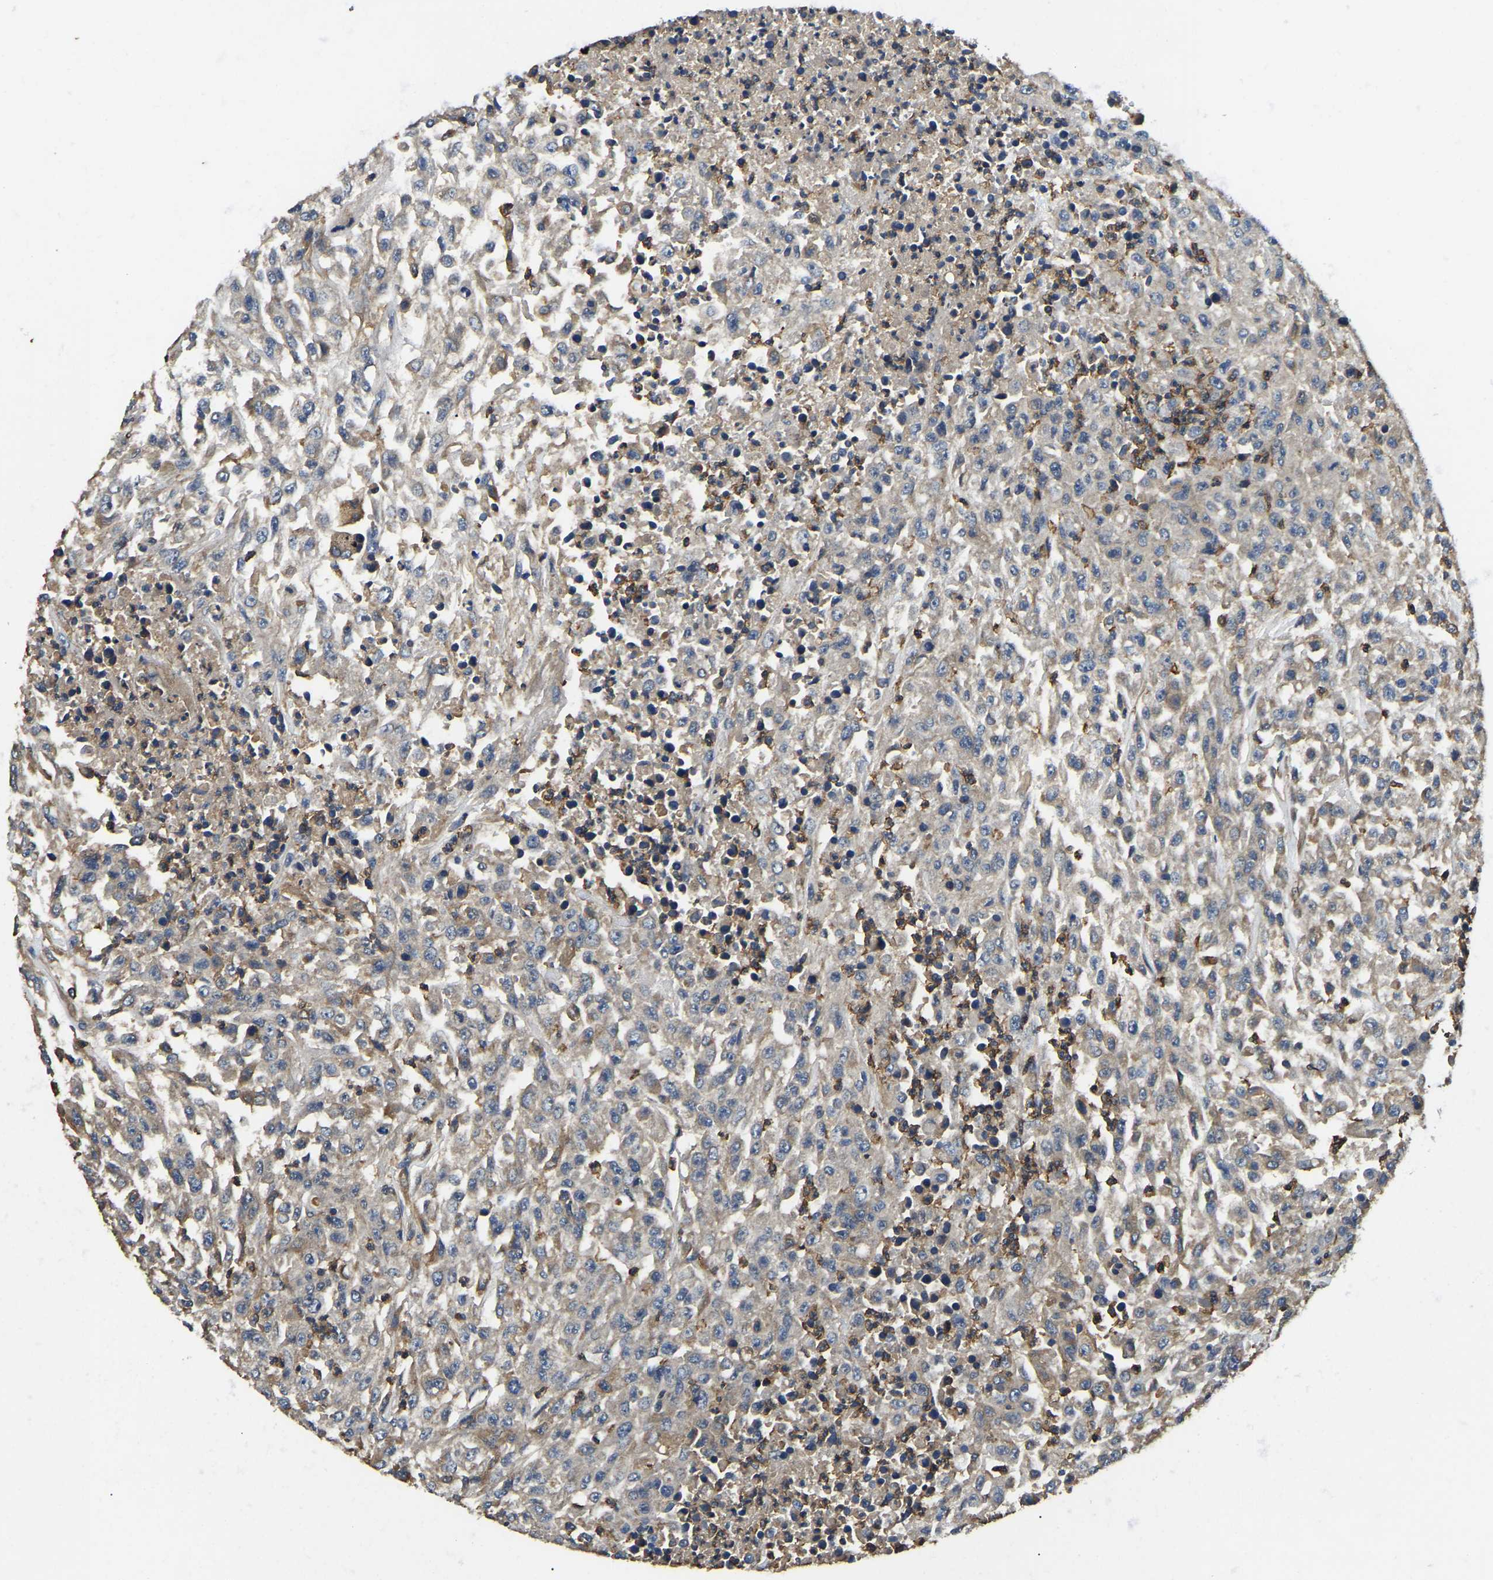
{"staining": {"intensity": "weak", "quantity": "25%-75%", "location": "cytoplasmic/membranous"}, "tissue": "urothelial cancer", "cell_type": "Tumor cells", "image_type": "cancer", "snomed": [{"axis": "morphology", "description": "Urothelial carcinoma, High grade"}, {"axis": "topography", "description": "Urinary bladder"}], "caption": "An image of urothelial carcinoma (high-grade) stained for a protein shows weak cytoplasmic/membranous brown staining in tumor cells. The protein is shown in brown color, while the nuclei are stained blue.", "gene": "SMPD2", "patient": {"sex": "male", "age": 46}}